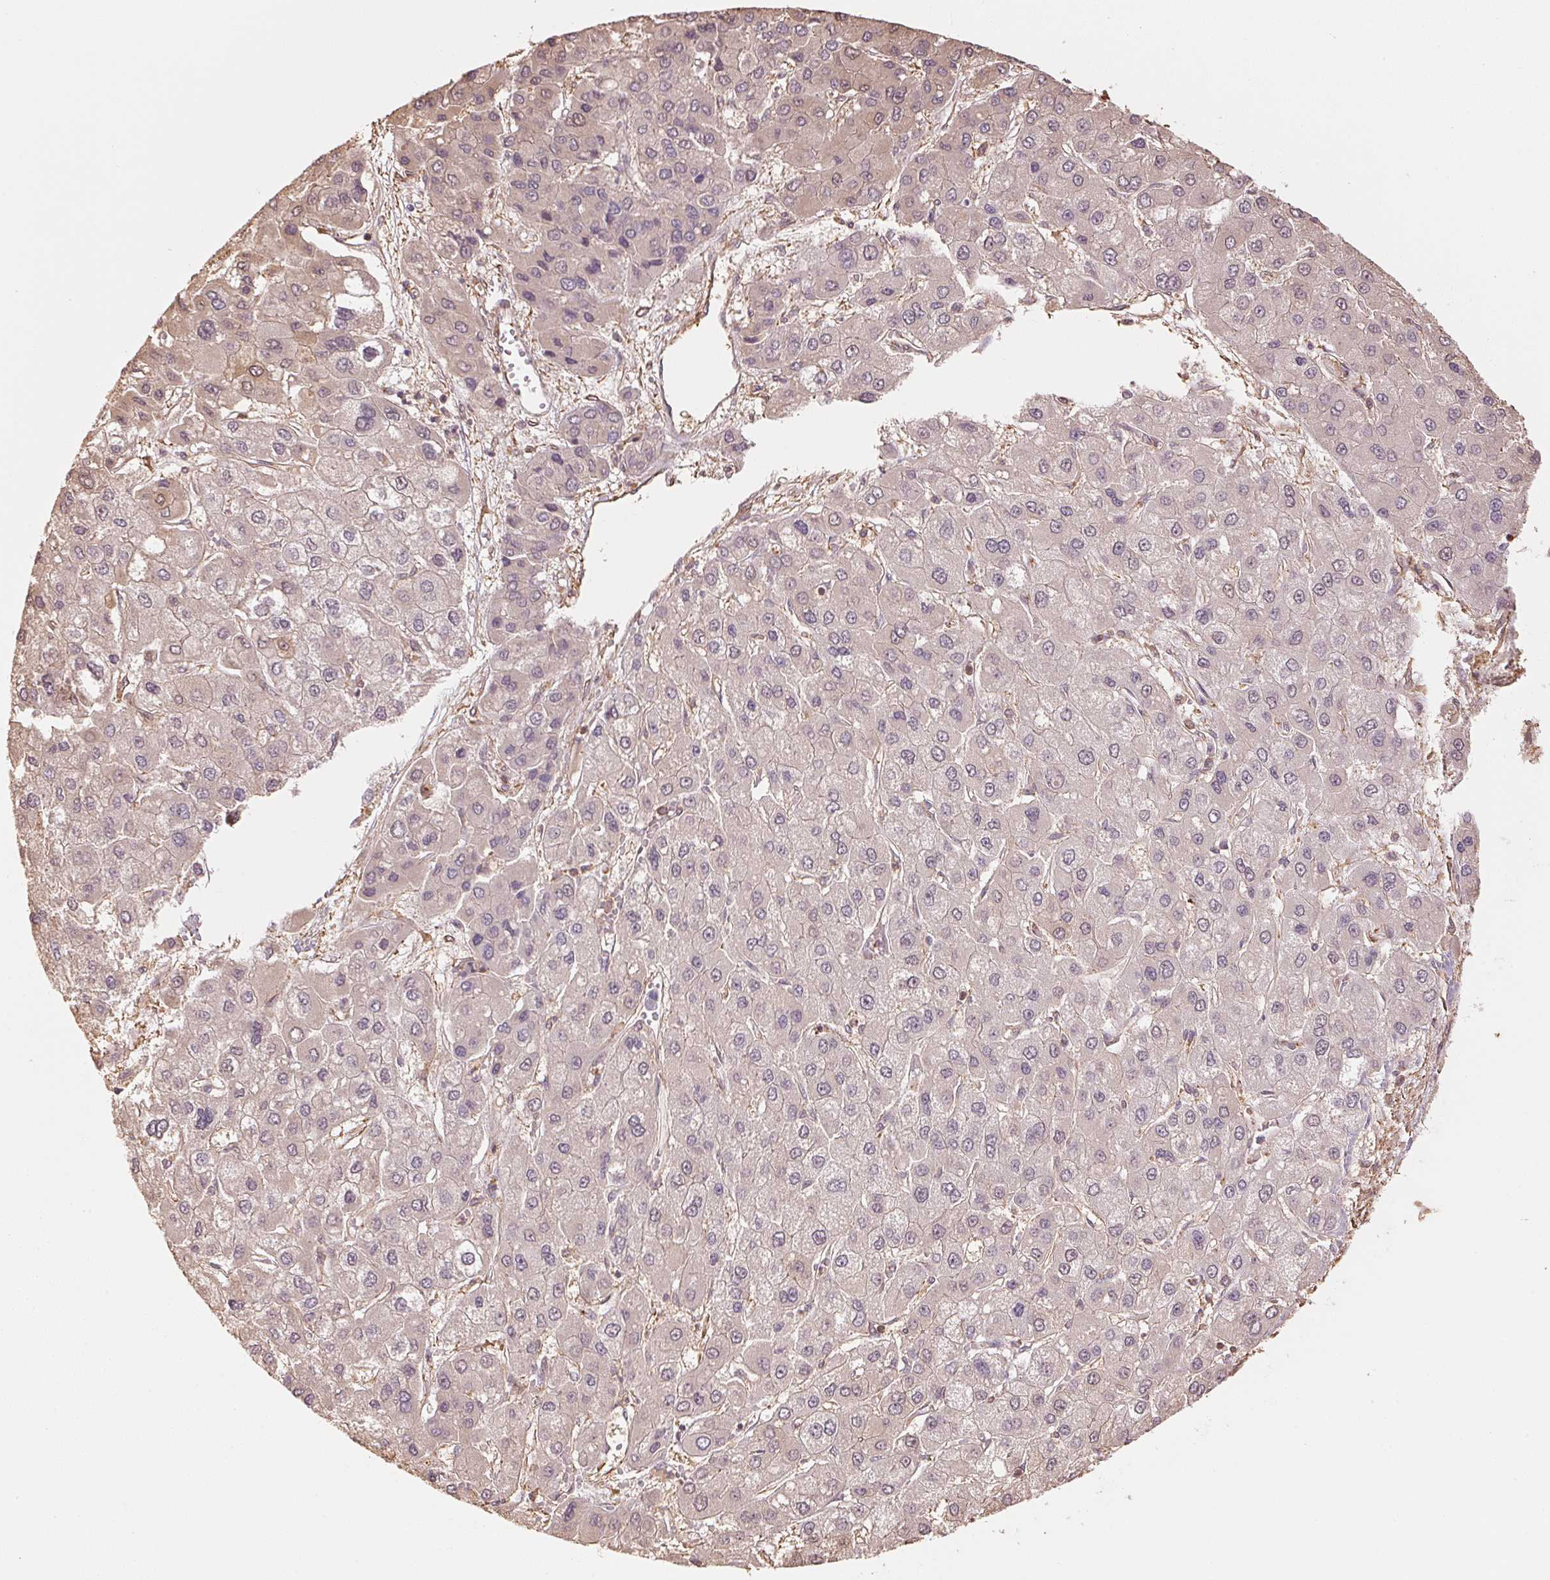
{"staining": {"intensity": "weak", "quantity": "<25%", "location": "cytoplasmic/membranous"}, "tissue": "liver cancer", "cell_type": "Tumor cells", "image_type": "cancer", "snomed": [{"axis": "morphology", "description": "Carcinoma, Hepatocellular, NOS"}, {"axis": "topography", "description": "Liver"}], "caption": "Immunohistochemistry photomicrograph of liver cancer (hepatocellular carcinoma) stained for a protein (brown), which demonstrates no staining in tumor cells. (DAB immunohistochemistry with hematoxylin counter stain).", "gene": "QDPR", "patient": {"sex": "female", "age": 41}}